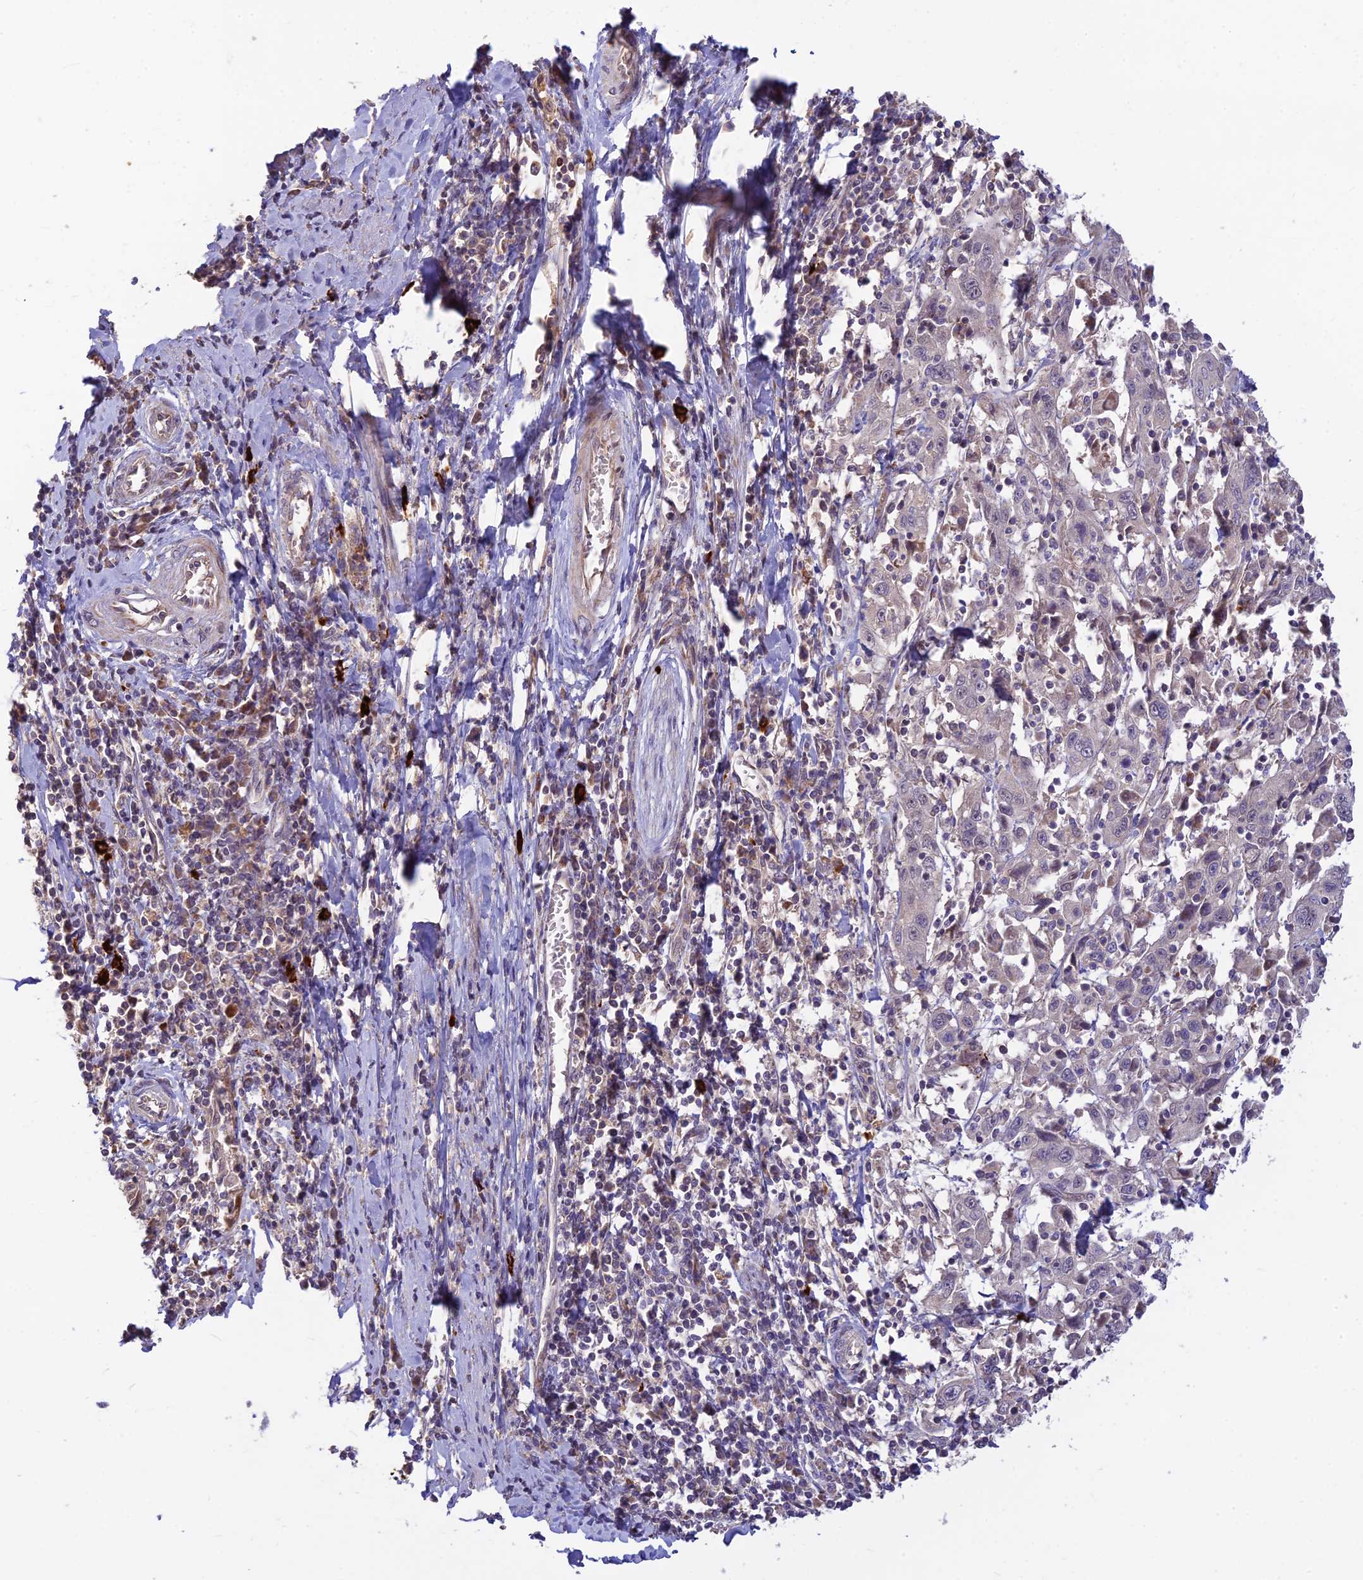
{"staining": {"intensity": "negative", "quantity": "none", "location": "none"}, "tissue": "cervical cancer", "cell_type": "Tumor cells", "image_type": "cancer", "snomed": [{"axis": "morphology", "description": "Squamous cell carcinoma, NOS"}, {"axis": "topography", "description": "Cervix"}], "caption": "High magnification brightfield microscopy of cervical squamous cell carcinoma stained with DAB (3,3'-diaminobenzidine) (brown) and counterstained with hematoxylin (blue): tumor cells show no significant expression.", "gene": "ASPDH", "patient": {"sex": "female", "age": 46}}